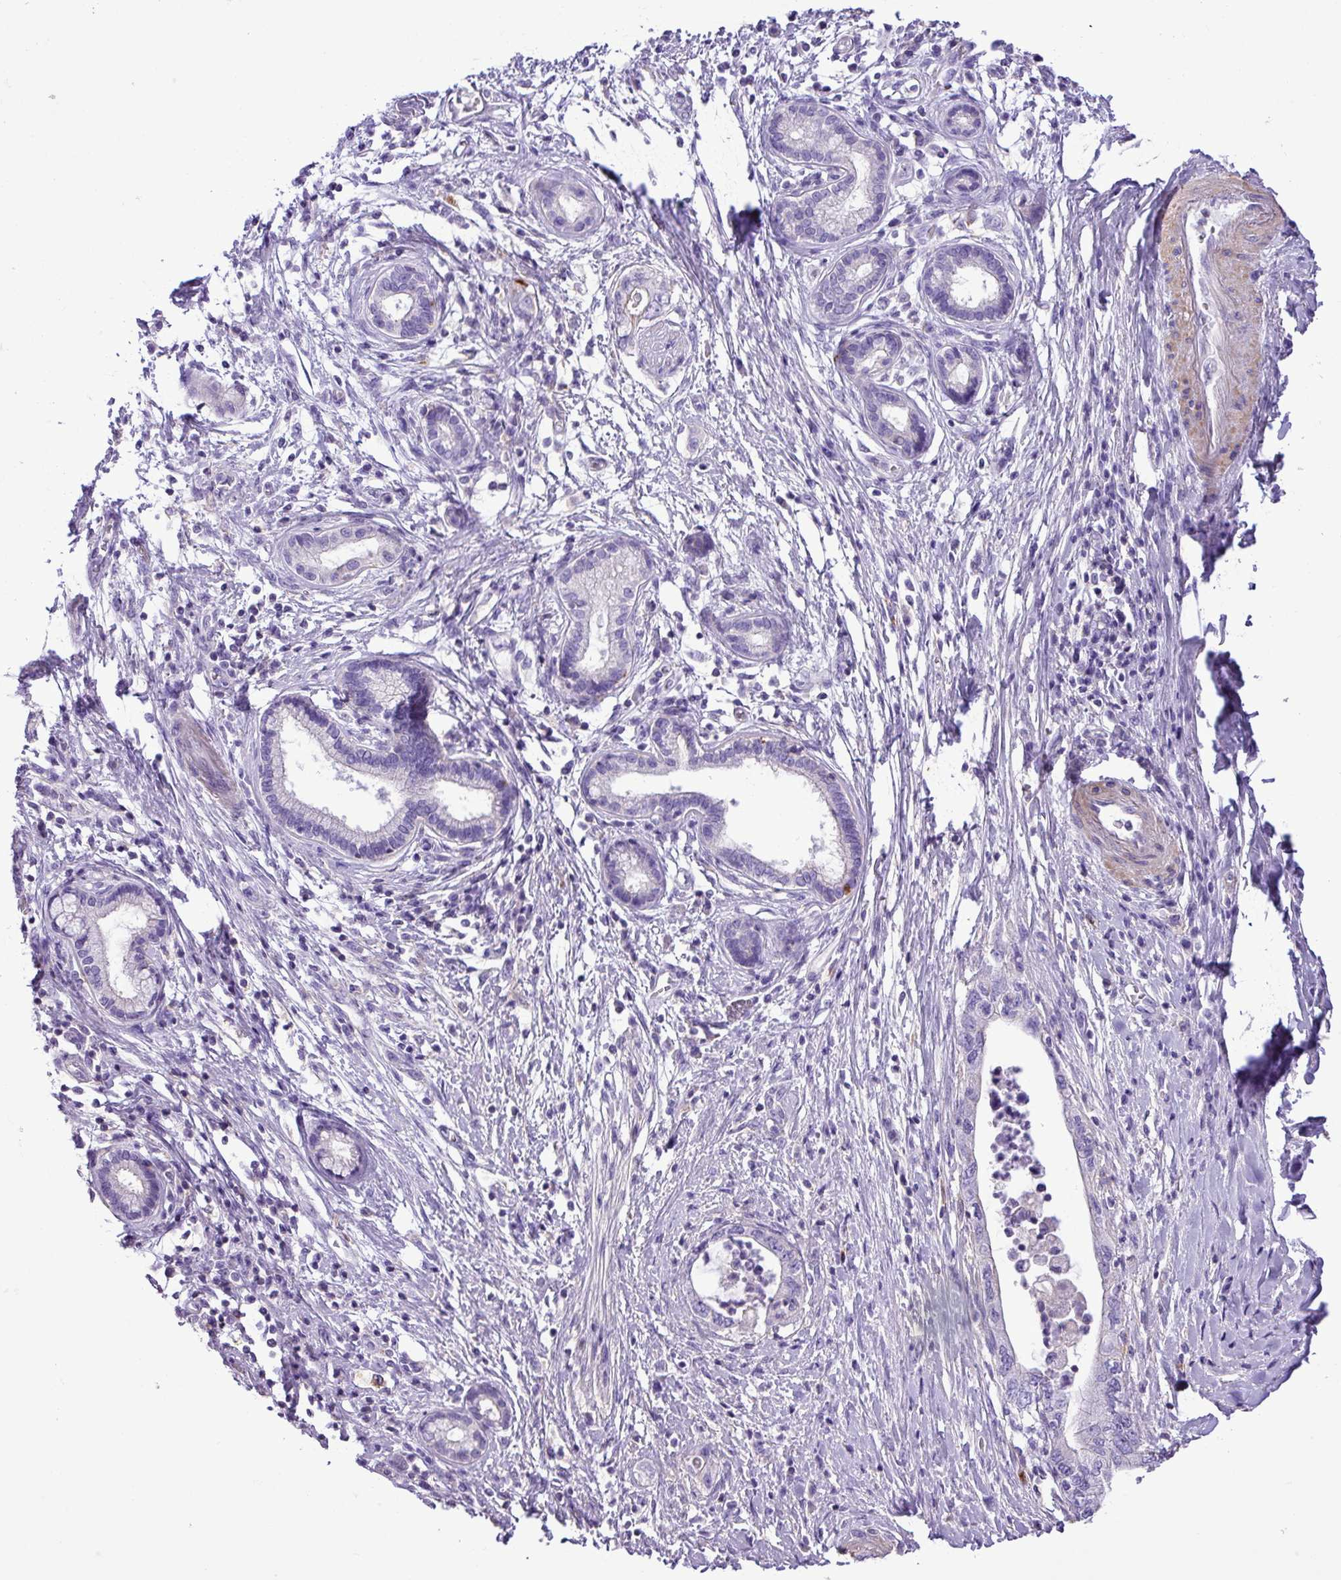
{"staining": {"intensity": "negative", "quantity": "none", "location": "none"}, "tissue": "pancreatic cancer", "cell_type": "Tumor cells", "image_type": "cancer", "snomed": [{"axis": "morphology", "description": "Adenocarcinoma, NOS"}, {"axis": "topography", "description": "Pancreas"}], "caption": "Pancreatic cancer stained for a protein using IHC reveals no expression tumor cells.", "gene": "ZNF334", "patient": {"sex": "female", "age": 73}}